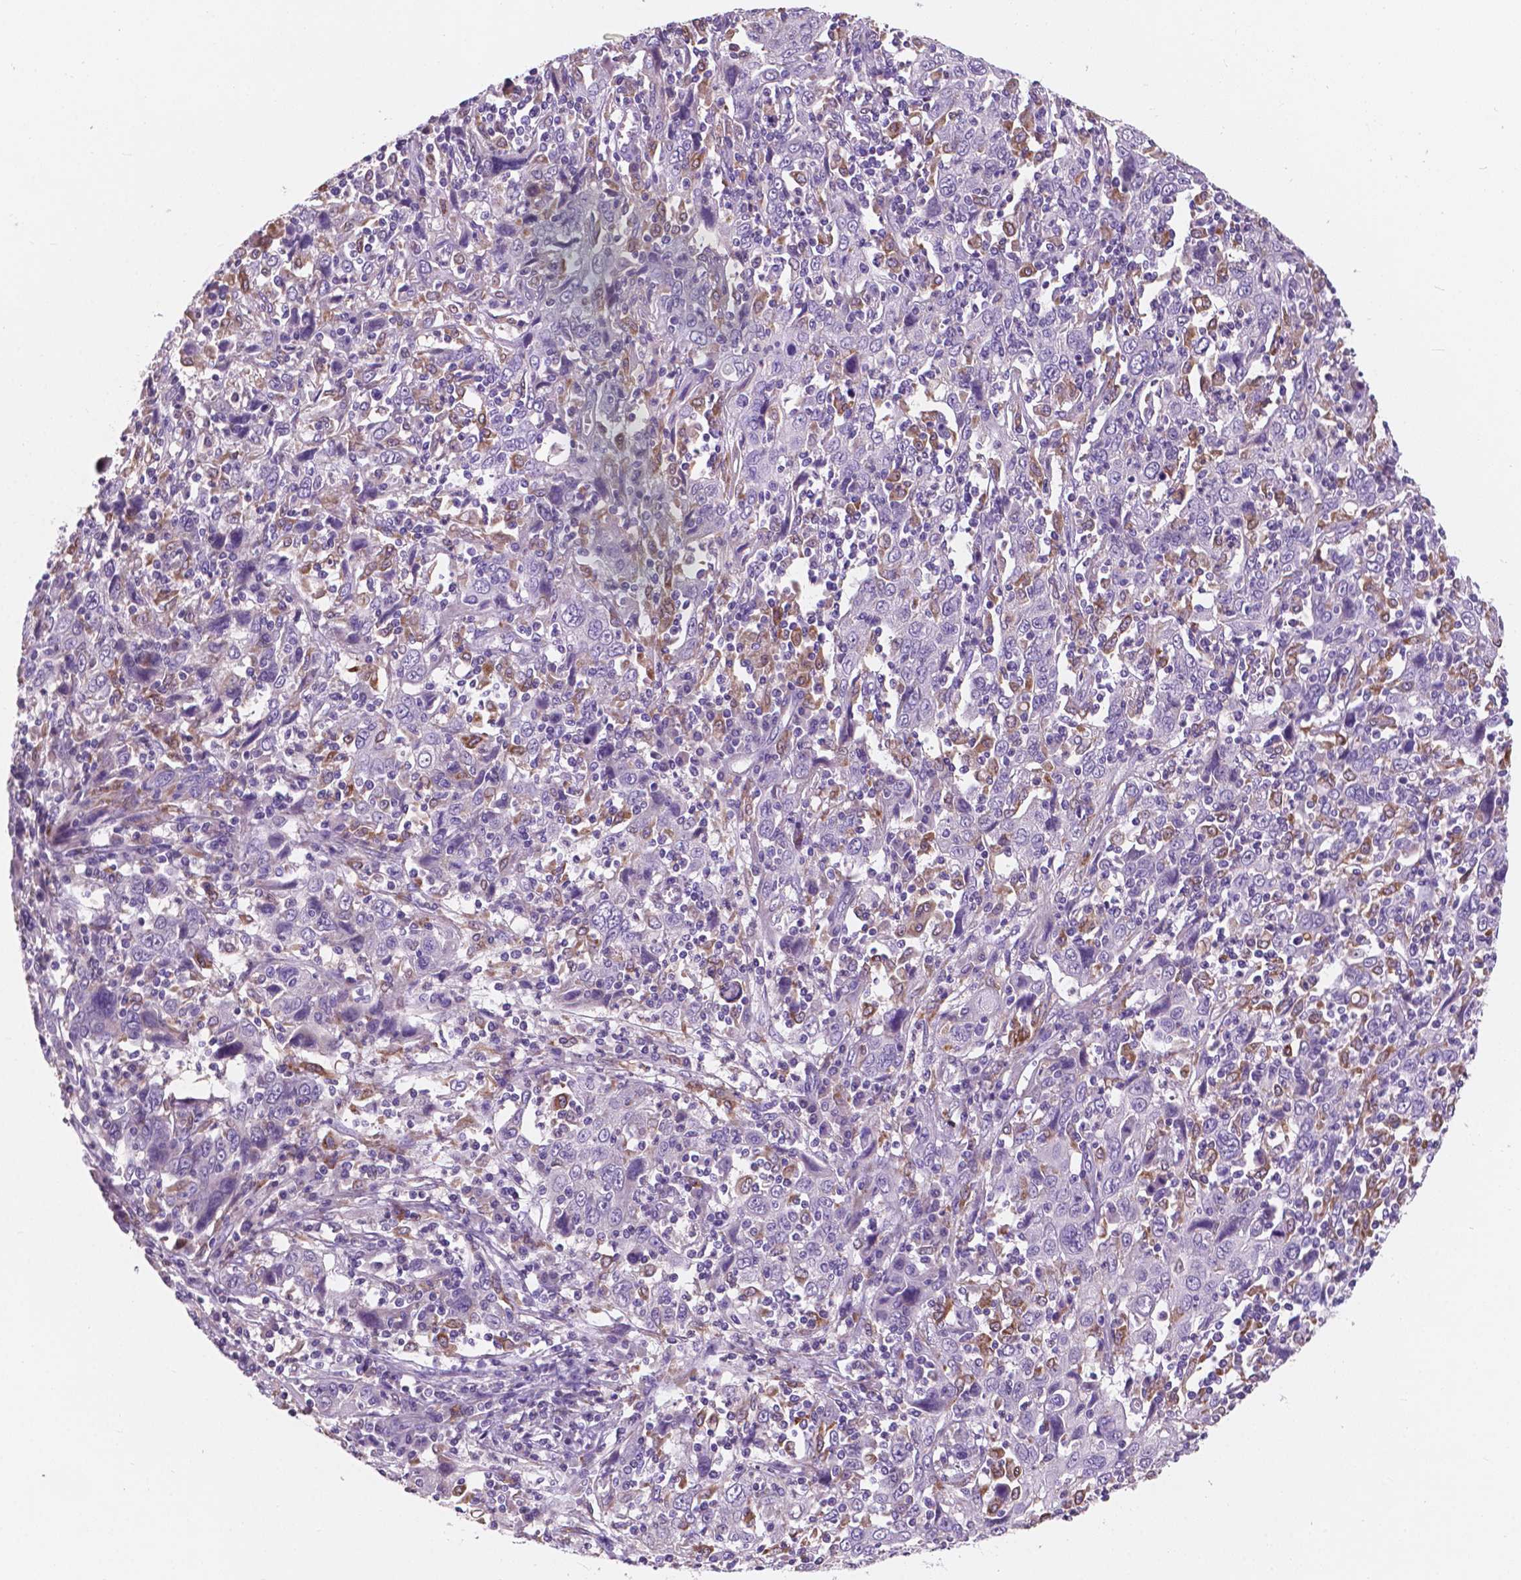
{"staining": {"intensity": "negative", "quantity": "none", "location": "none"}, "tissue": "cervical cancer", "cell_type": "Tumor cells", "image_type": "cancer", "snomed": [{"axis": "morphology", "description": "Squamous cell carcinoma, NOS"}, {"axis": "topography", "description": "Cervix"}], "caption": "Immunohistochemistry (IHC) of squamous cell carcinoma (cervical) reveals no positivity in tumor cells.", "gene": "IREB2", "patient": {"sex": "female", "age": 46}}